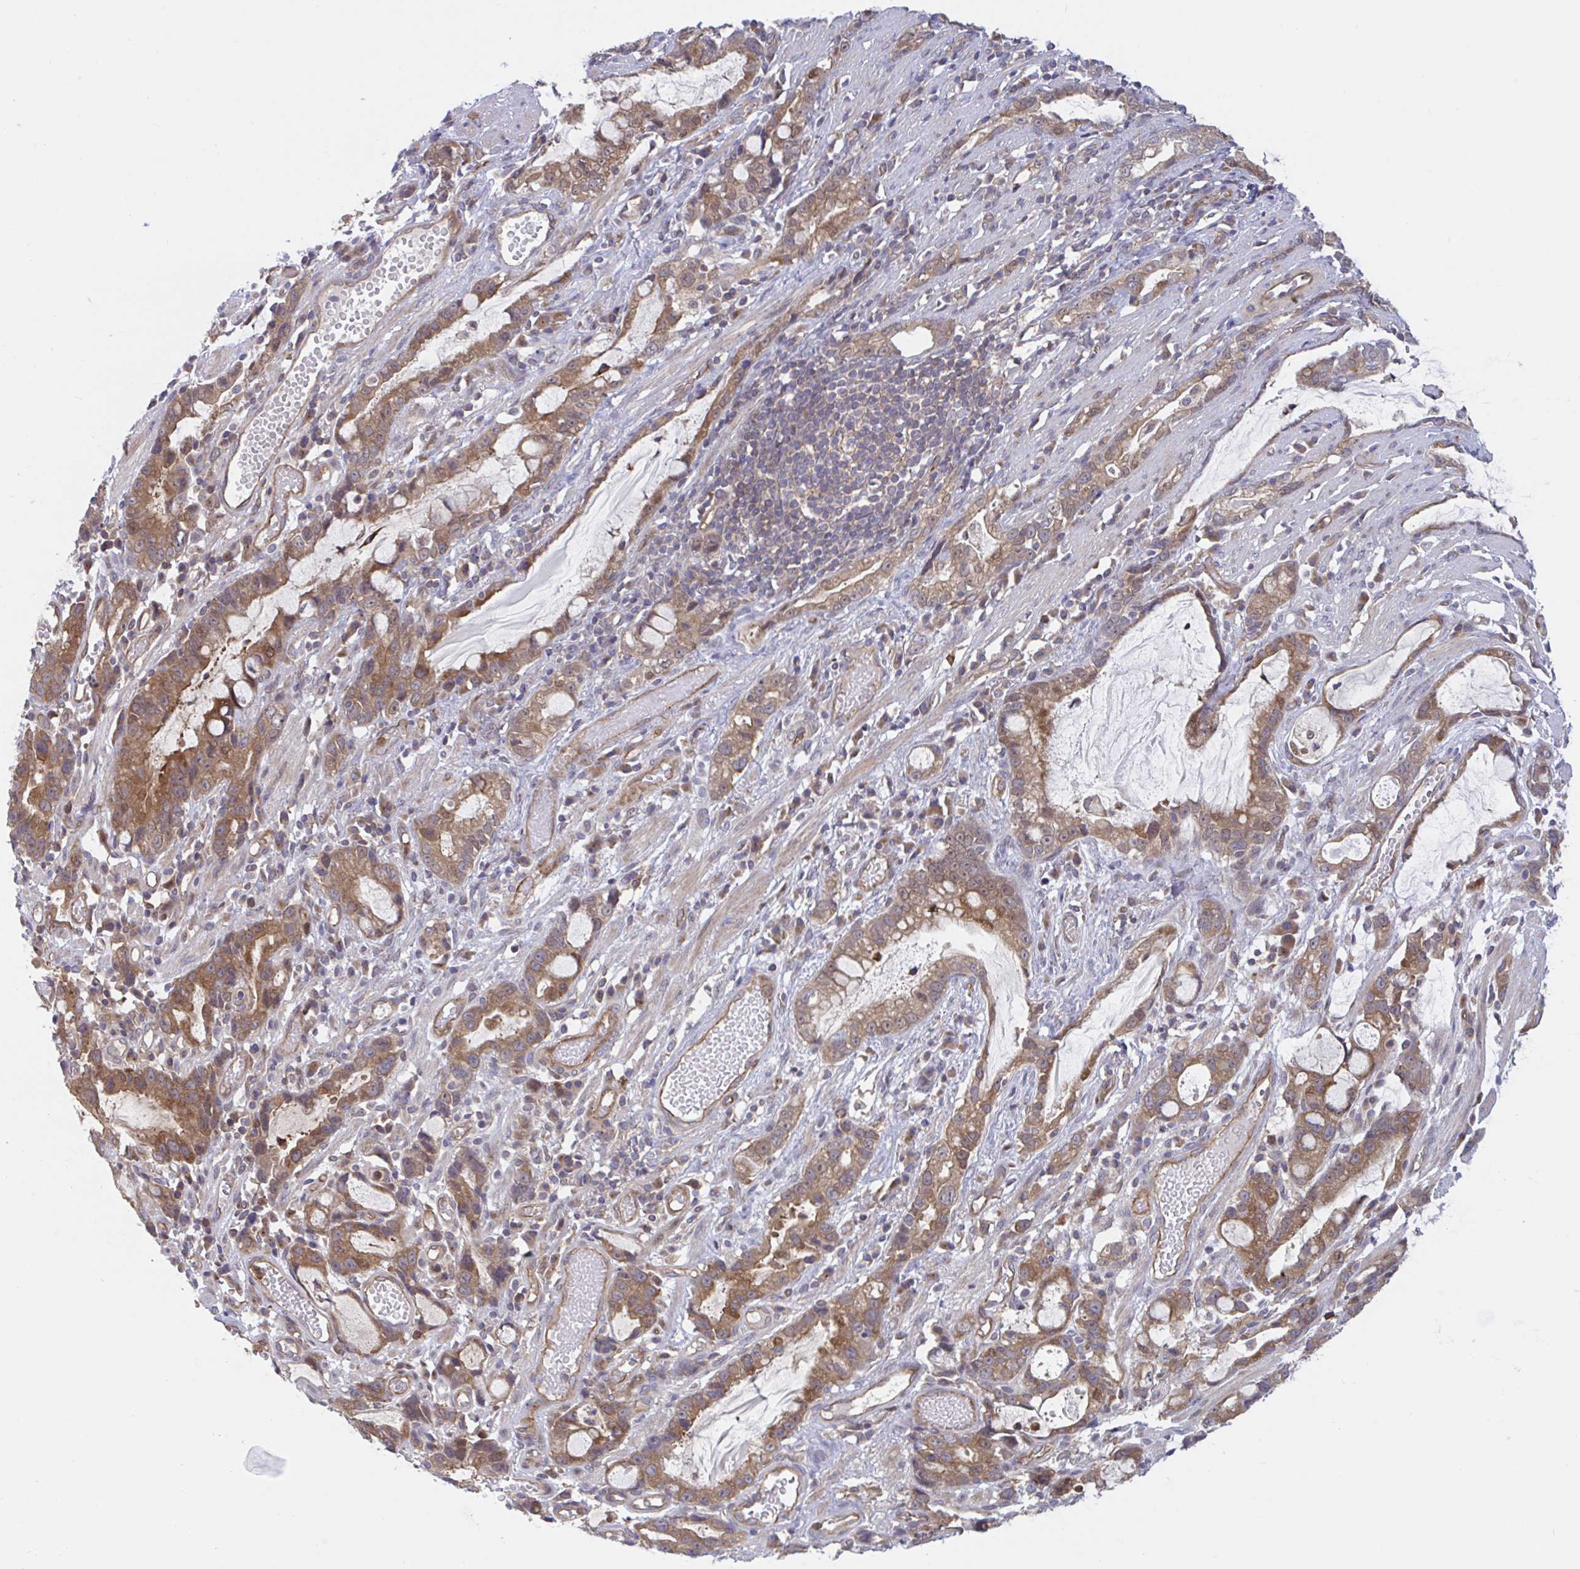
{"staining": {"intensity": "moderate", "quantity": ">75%", "location": "cytoplasmic/membranous,nuclear"}, "tissue": "stomach cancer", "cell_type": "Tumor cells", "image_type": "cancer", "snomed": [{"axis": "morphology", "description": "Adenocarcinoma, NOS"}, {"axis": "topography", "description": "Stomach"}], "caption": "This micrograph exhibits immunohistochemistry (IHC) staining of adenocarcinoma (stomach), with medium moderate cytoplasmic/membranous and nuclear staining in about >75% of tumor cells.", "gene": "LMNTD2", "patient": {"sex": "male", "age": 55}}